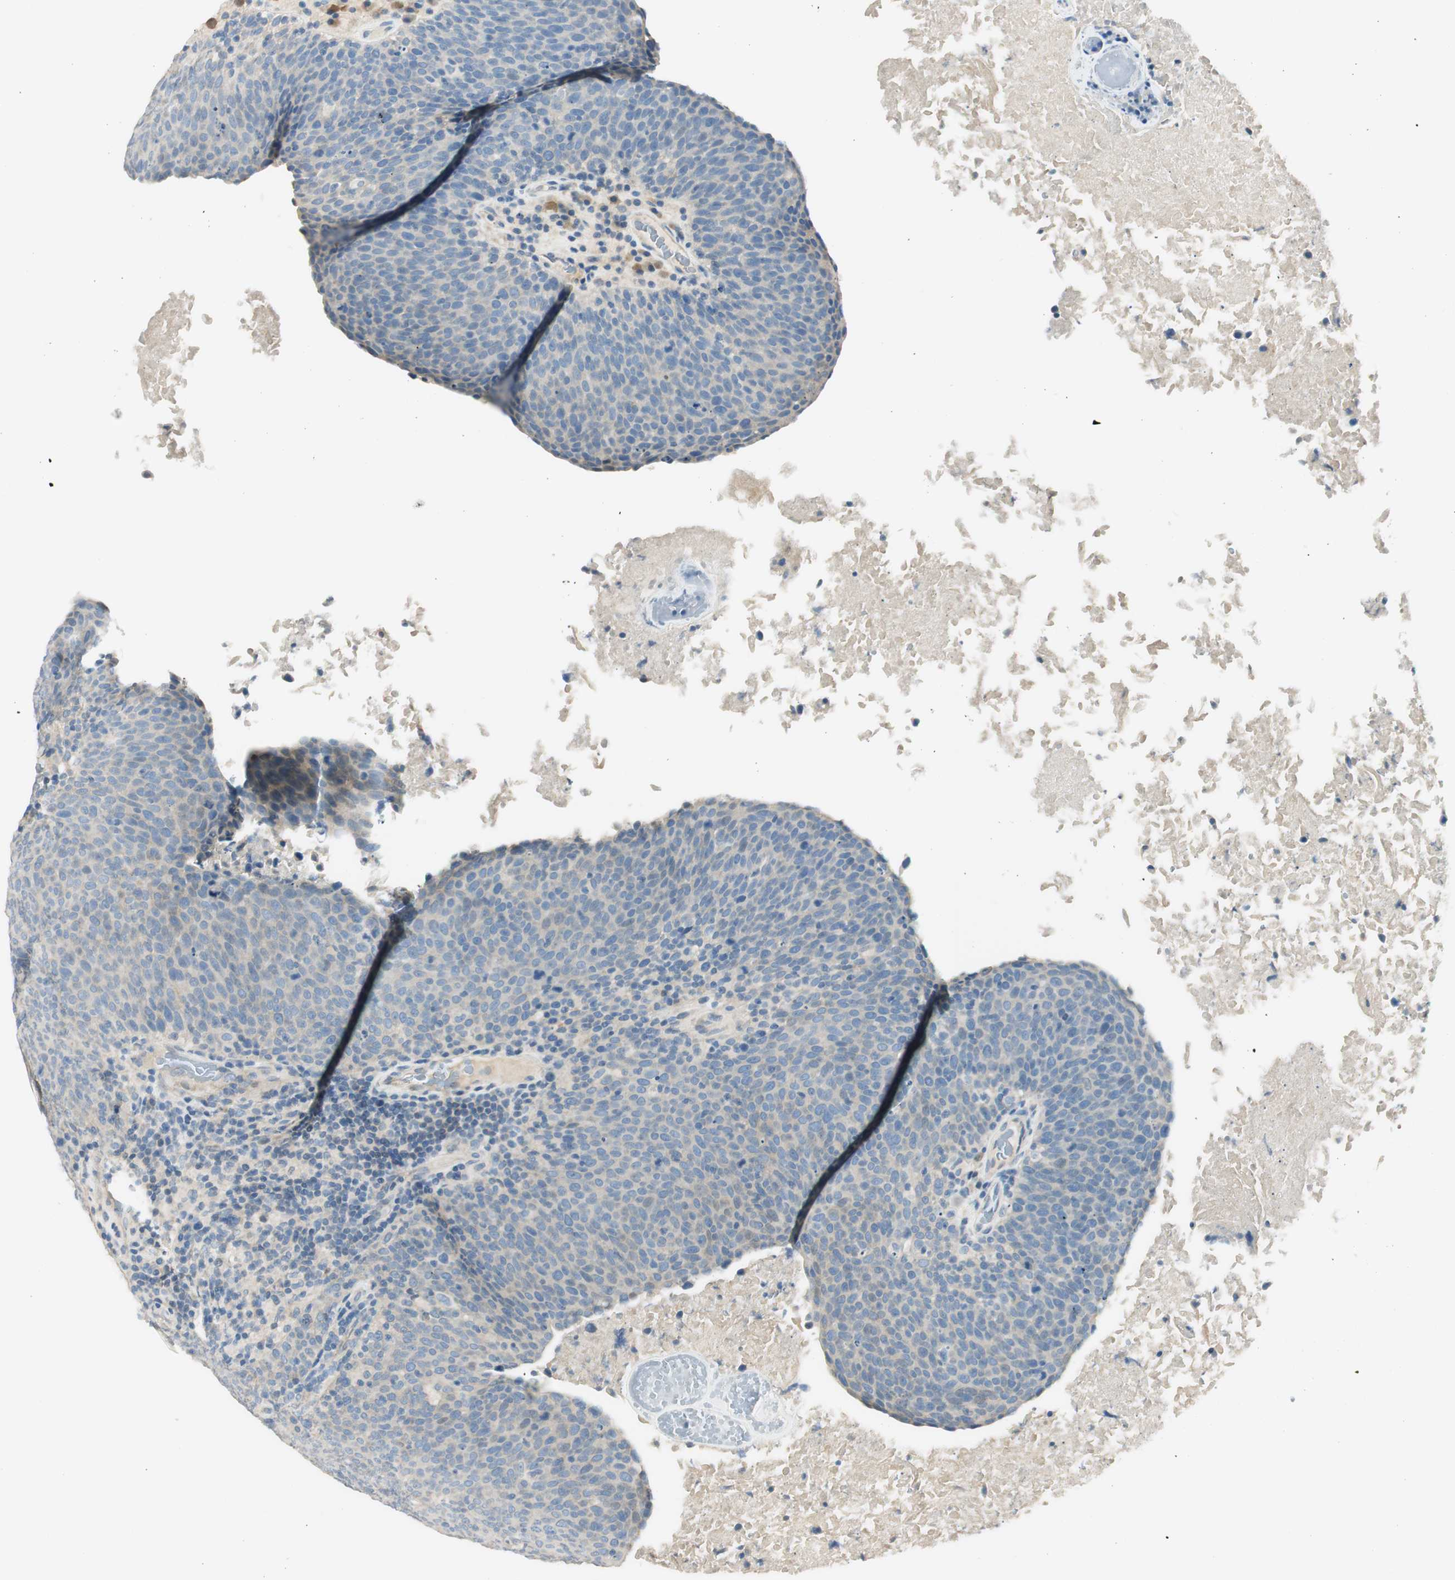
{"staining": {"intensity": "negative", "quantity": "none", "location": "none"}, "tissue": "head and neck cancer", "cell_type": "Tumor cells", "image_type": "cancer", "snomed": [{"axis": "morphology", "description": "Squamous cell carcinoma, NOS"}, {"axis": "morphology", "description": "Squamous cell carcinoma, metastatic, NOS"}, {"axis": "topography", "description": "Lymph node"}, {"axis": "topography", "description": "Head-Neck"}], "caption": "High power microscopy micrograph of an IHC photomicrograph of squamous cell carcinoma (head and neck), revealing no significant staining in tumor cells.", "gene": "TACR3", "patient": {"sex": "male", "age": 62}}